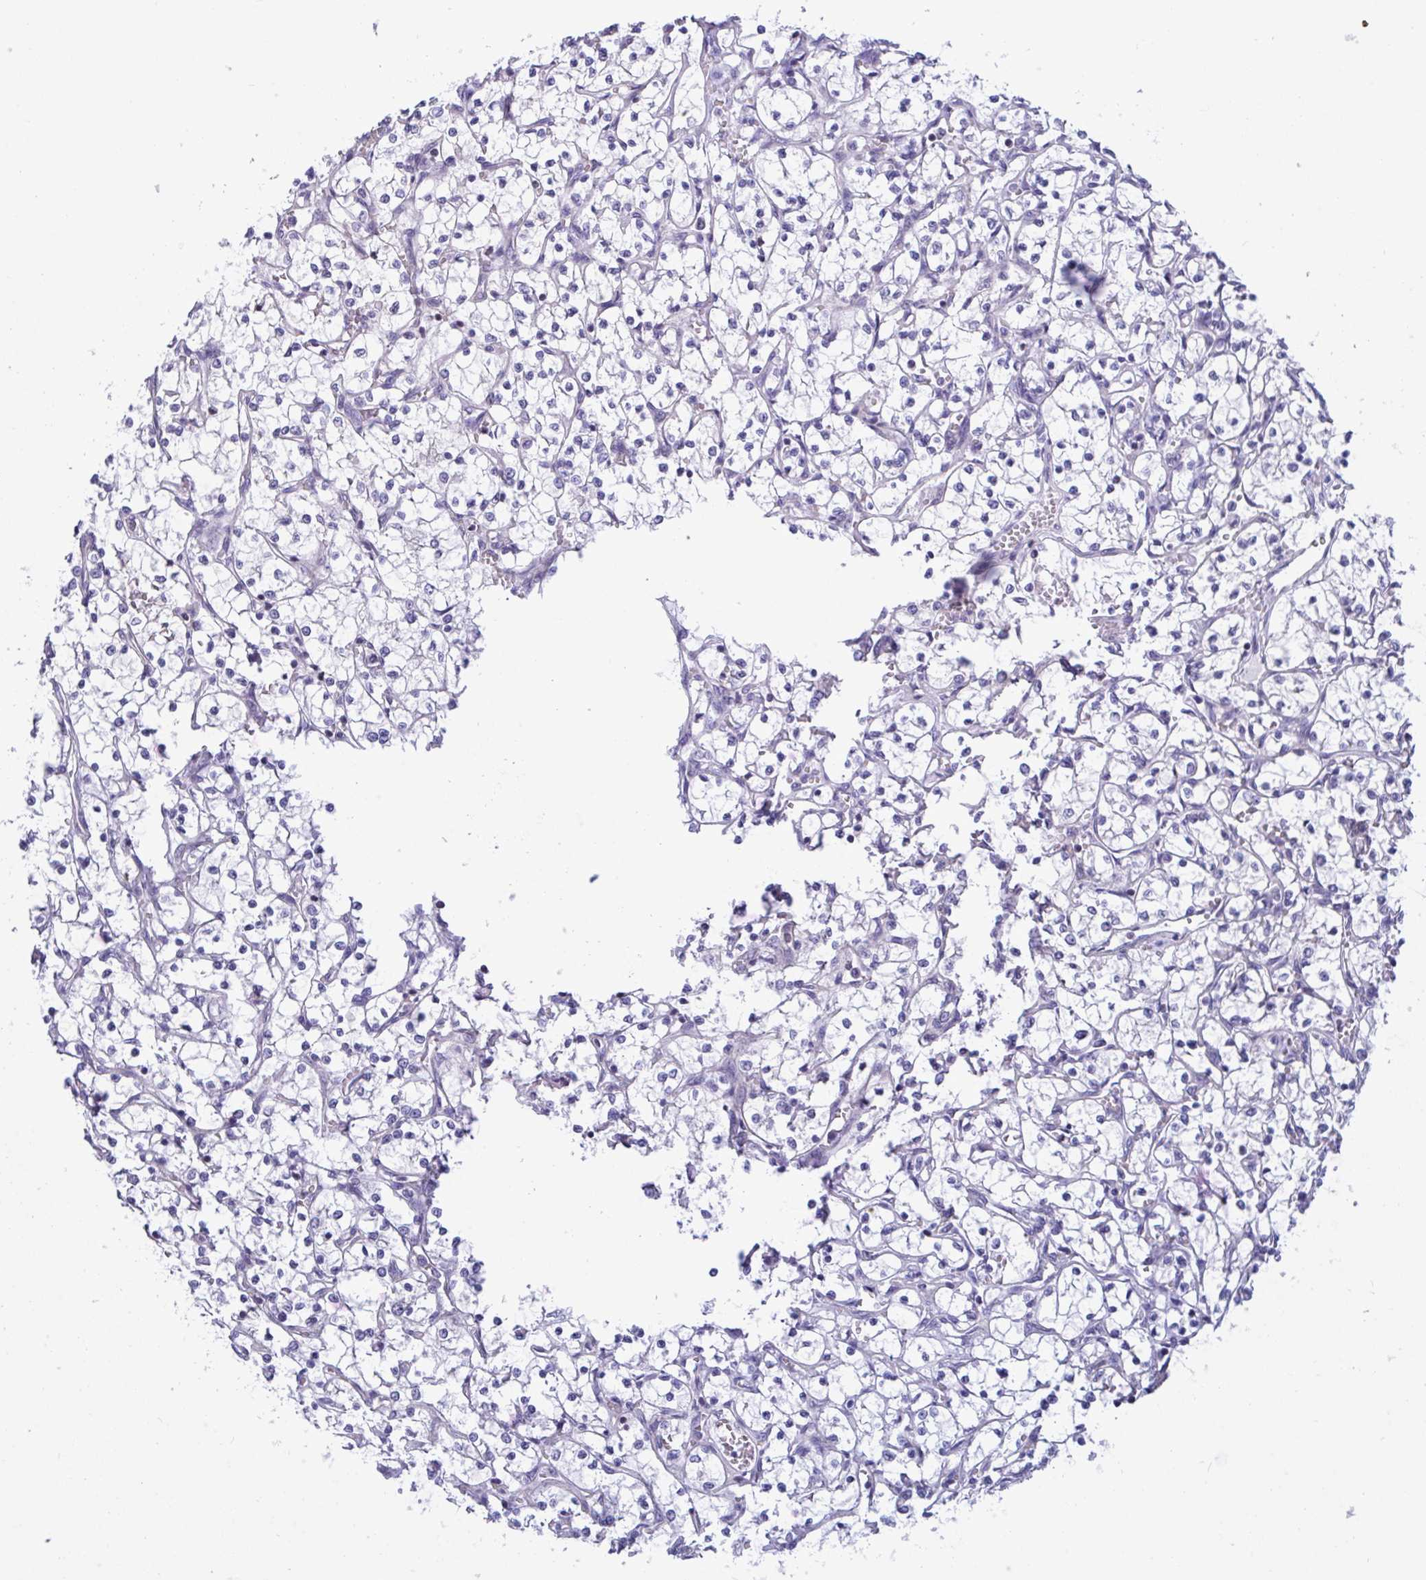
{"staining": {"intensity": "negative", "quantity": "none", "location": "none"}, "tissue": "renal cancer", "cell_type": "Tumor cells", "image_type": "cancer", "snomed": [{"axis": "morphology", "description": "Adenocarcinoma, NOS"}, {"axis": "topography", "description": "Kidney"}], "caption": "Immunohistochemical staining of human adenocarcinoma (renal) reveals no significant staining in tumor cells. Brightfield microscopy of immunohistochemistry stained with DAB (brown) and hematoxylin (blue), captured at high magnification.", "gene": "SNX11", "patient": {"sex": "female", "age": 69}}